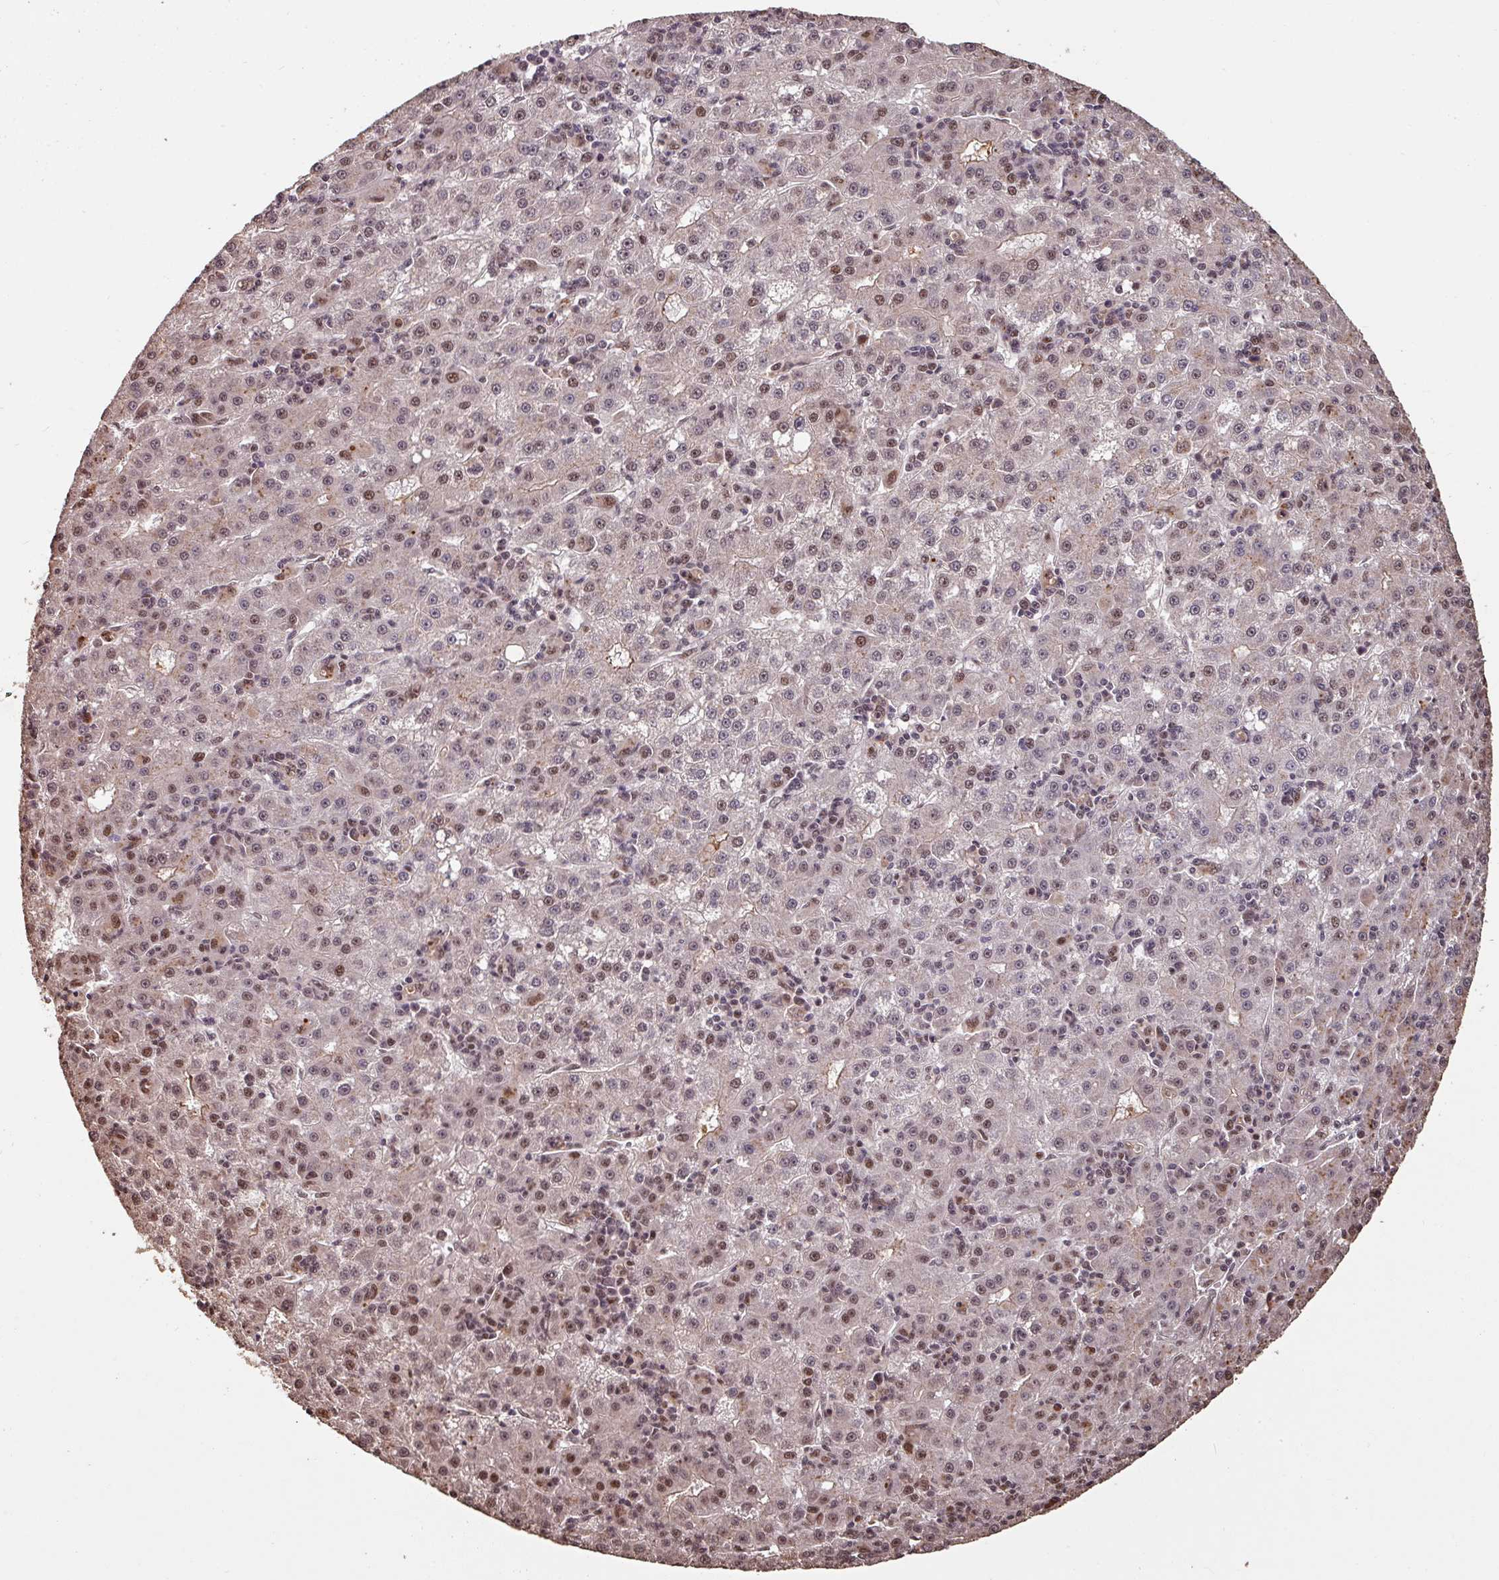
{"staining": {"intensity": "moderate", "quantity": "25%-75%", "location": "nuclear"}, "tissue": "liver cancer", "cell_type": "Tumor cells", "image_type": "cancer", "snomed": [{"axis": "morphology", "description": "Carcinoma, Hepatocellular, NOS"}, {"axis": "topography", "description": "Liver"}], "caption": "Immunohistochemistry micrograph of human liver cancer (hepatocellular carcinoma) stained for a protein (brown), which demonstrates medium levels of moderate nuclear expression in about 25%-75% of tumor cells.", "gene": "POLD1", "patient": {"sex": "male", "age": 76}}